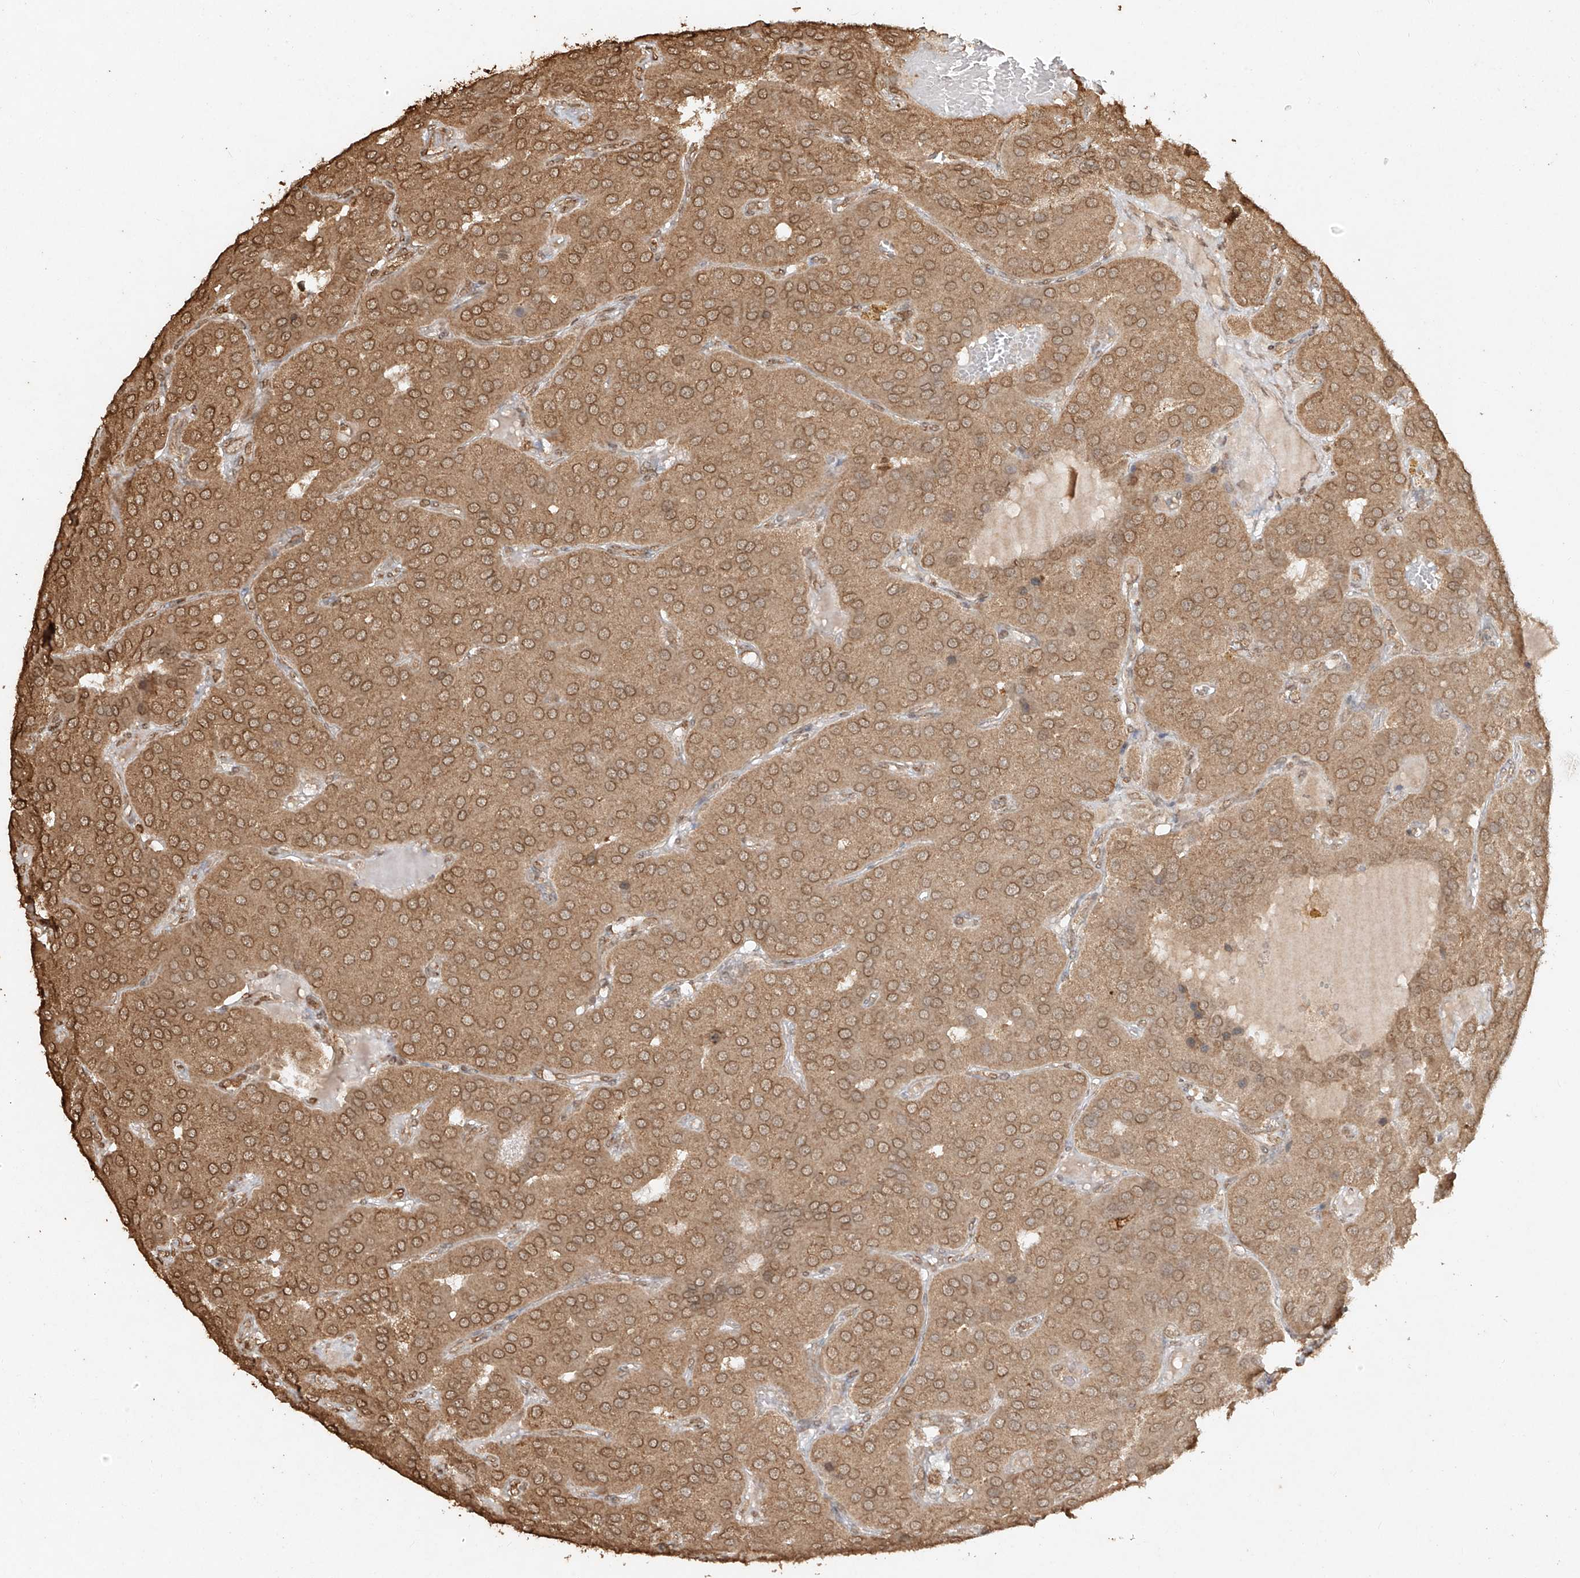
{"staining": {"intensity": "moderate", "quantity": ">75%", "location": "cytoplasmic/membranous,nuclear"}, "tissue": "parathyroid gland", "cell_type": "Glandular cells", "image_type": "normal", "snomed": [{"axis": "morphology", "description": "Normal tissue, NOS"}, {"axis": "morphology", "description": "Adenoma, NOS"}, {"axis": "topography", "description": "Parathyroid gland"}], "caption": "Immunohistochemistry (DAB (3,3'-diaminobenzidine)) staining of normal human parathyroid gland exhibits moderate cytoplasmic/membranous,nuclear protein expression in about >75% of glandular cells.", "gene": "TIGAR", "patient": {"sex": "female", "age": 86}}